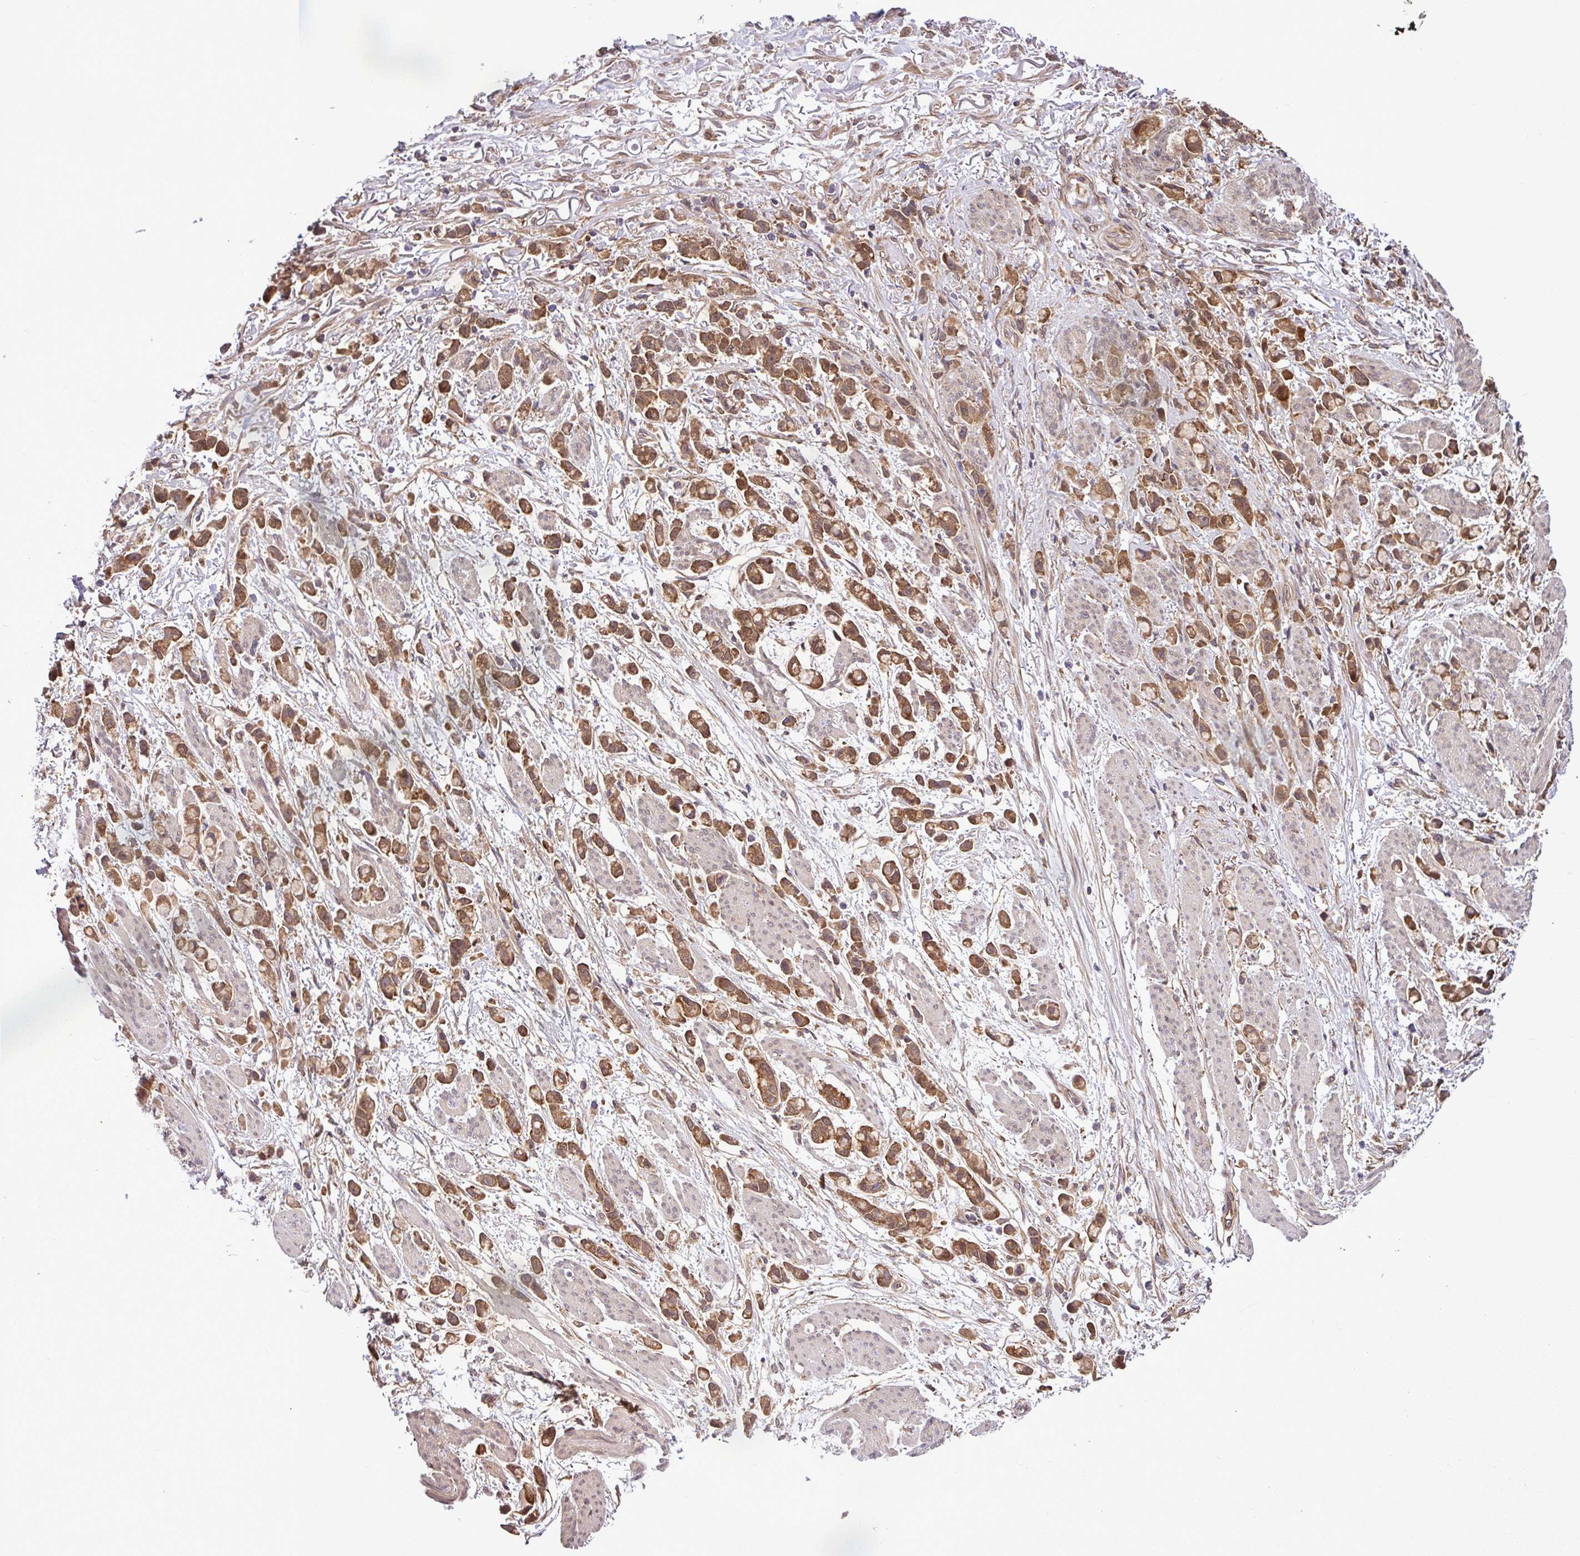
{"staining": {"intensity": "moderate", "quantity": ">75%", "location": "cytoplasmic/membranous"}, "tissue": "stomach cancer", "cell_type": "Tumor cells", "image_type": "cancer", "snomed": [{"axis": "morphology", "description": "Adenocarcinoma, NOS"}, {"axis": "topography", "description": "Stomach"}], "caption": "Immunohistochemistry (IHC) image of neoplastic tissue: stomach cancer (adenocarcinoma) stained using IHC shows medium levels of moderate protein expression localized specifically in the cytoplasmic/membranous of tumor cells, appearing as a cytoplasmic/membranous brown color.", "gene": "DLGAP4", "patient": {"sex": "female", "age": 81}}